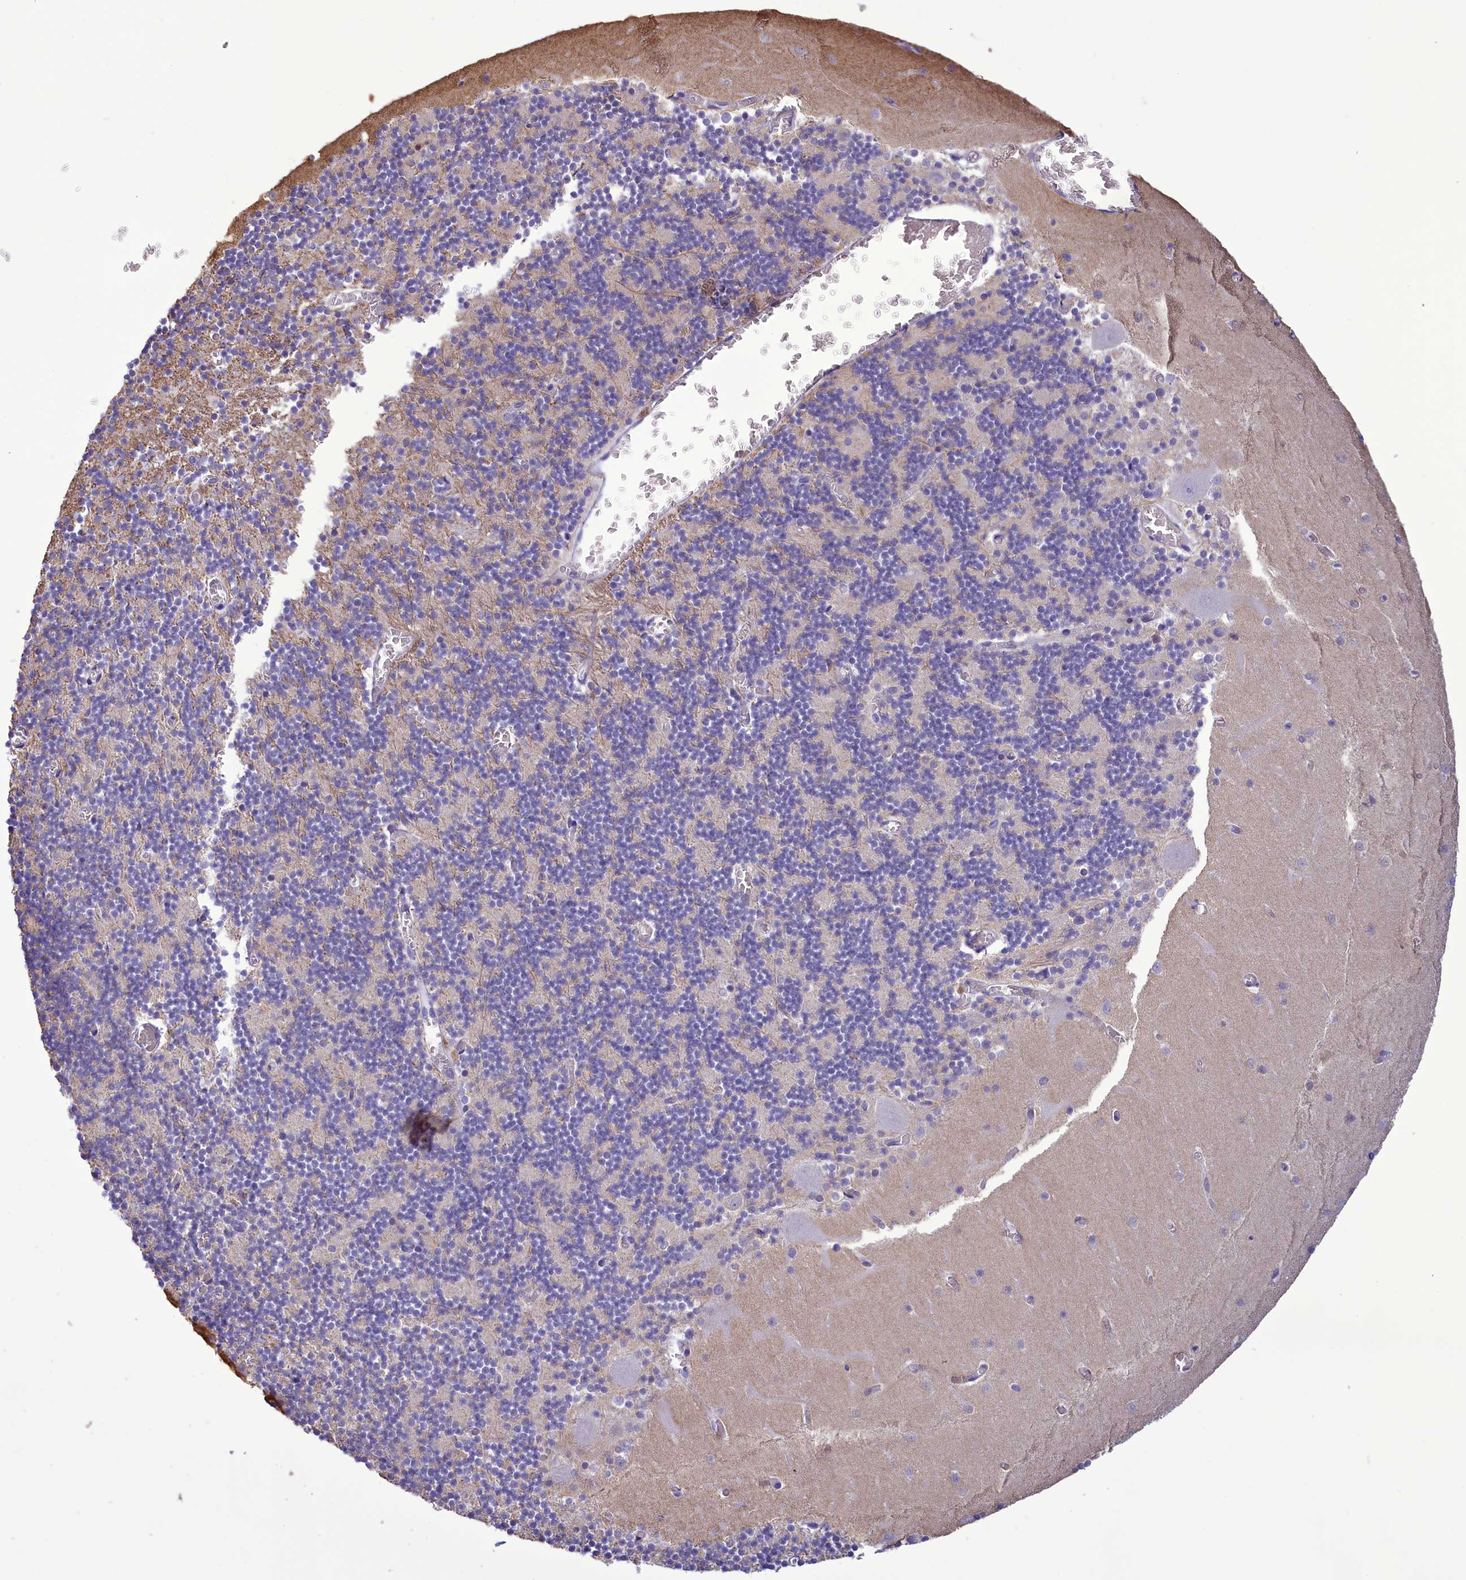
{"staining": {"intensity": "negative", "quantity": "none", "location": "none"}, "tissue": "cerebellum", "cell_type": "Cells in granular layer", "image_type": "normal", "snomed": [{"axis": "morphology", "description": "Normal tissue, NOS"}, {"axis": "topography", "description": "Cerebellum"}], "caption": "Image shows no significant protein staining in cells in granular layer of benign cerebellum. (DAB immunohistochemistry (IHC) with hematoxylin counter stain).", "gene": "FAM149B1", "patient": {"sex": "female", "age": 28}}